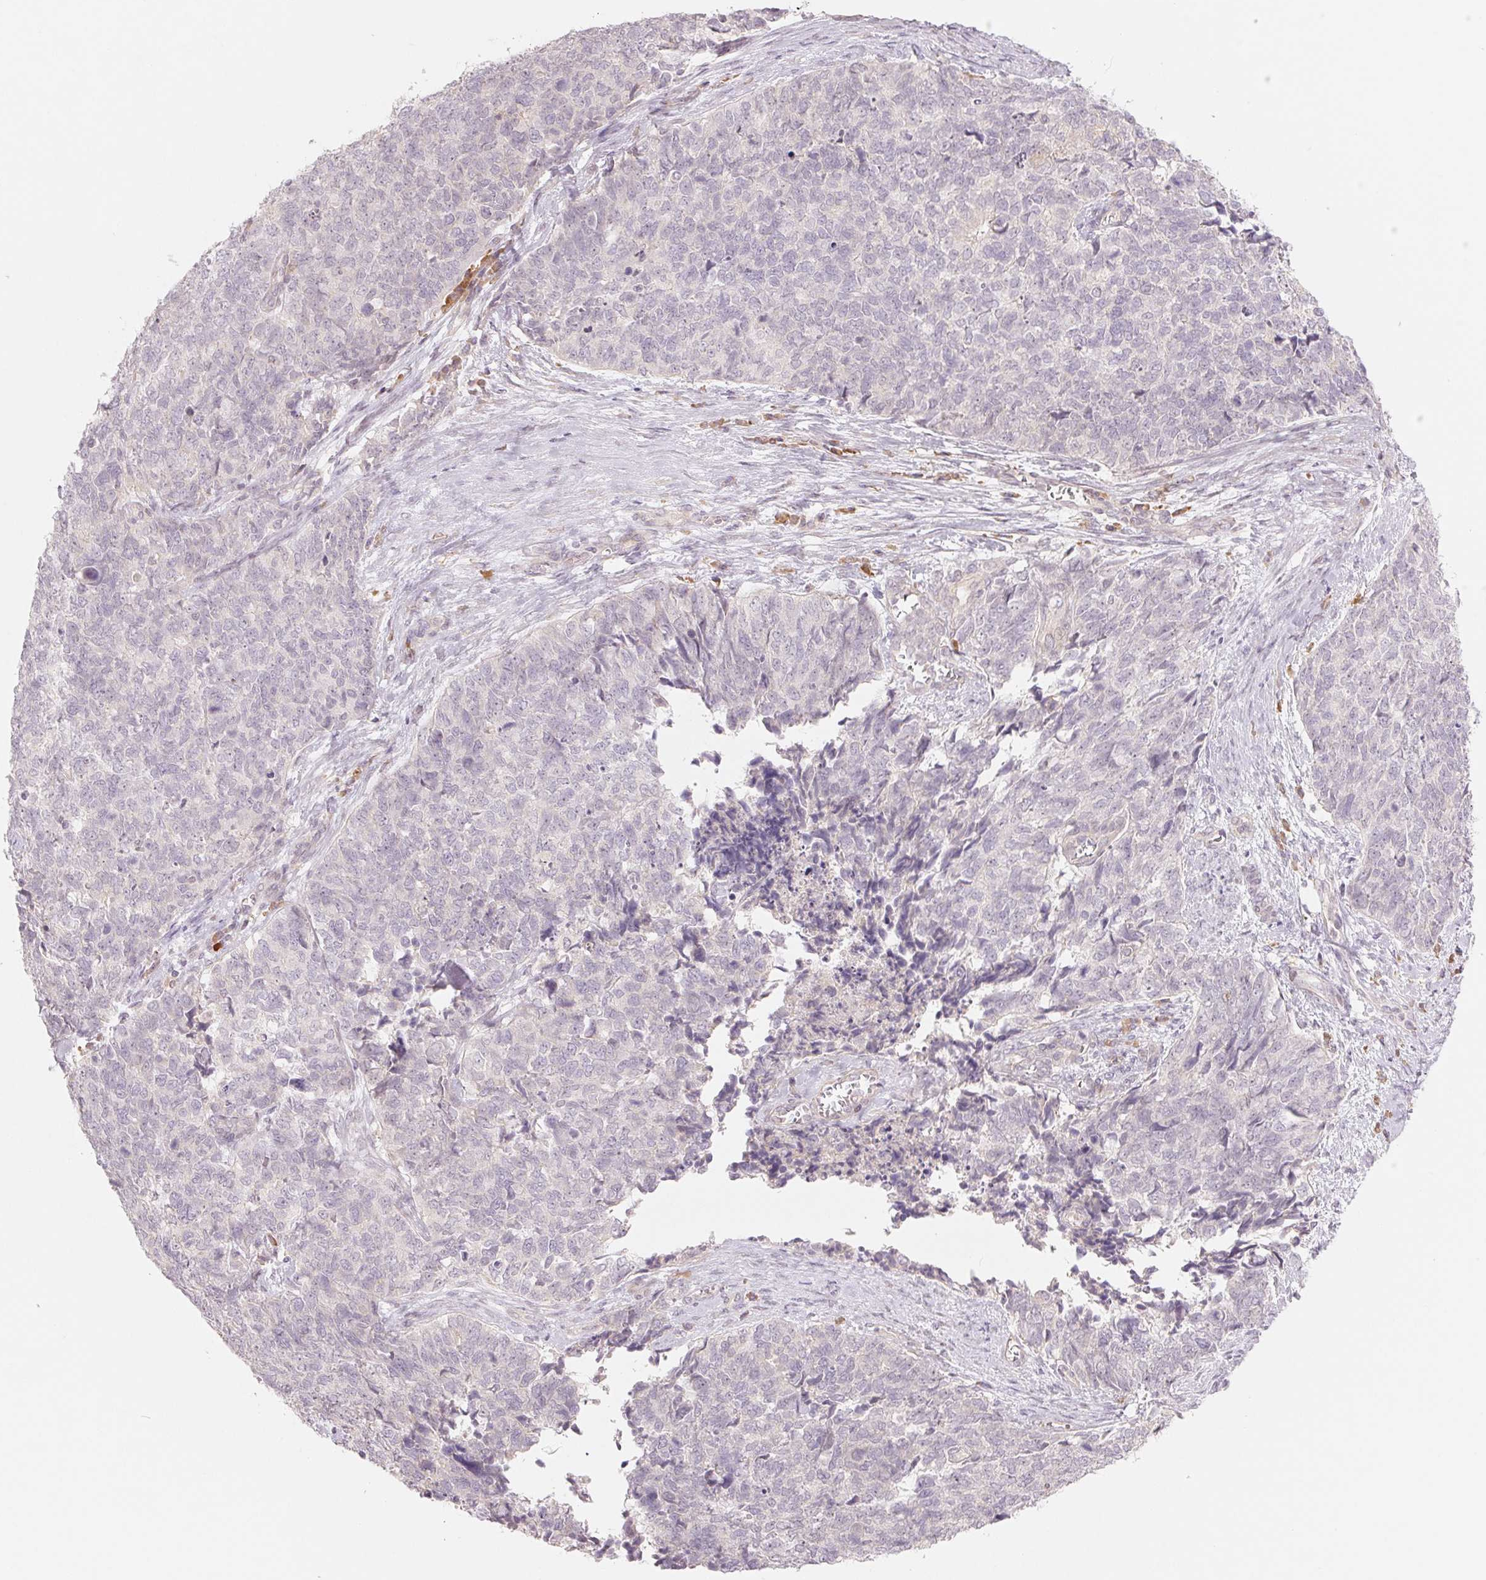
{"staining": {"intensity": "negative", "quantity": "none", "location": "none"}, "tissue": "cervical cancer", "cell_type": "Tumor cells", "image_type": "cancer", "snomed": [{"axis": "morphology", "description": "Adenocarcinoma, NOS"}, {"axis": "topography", "description": "Cervix"}], "caption": "Immunohistochemistry (IHC) histopathology image of neoplastic tissue: cervical adenocarcinoma stained with DAB reveals no significant protein expression in tumor cells.", "gene": "DENND2C", "patient": {"sex": "female", "age": 63}}